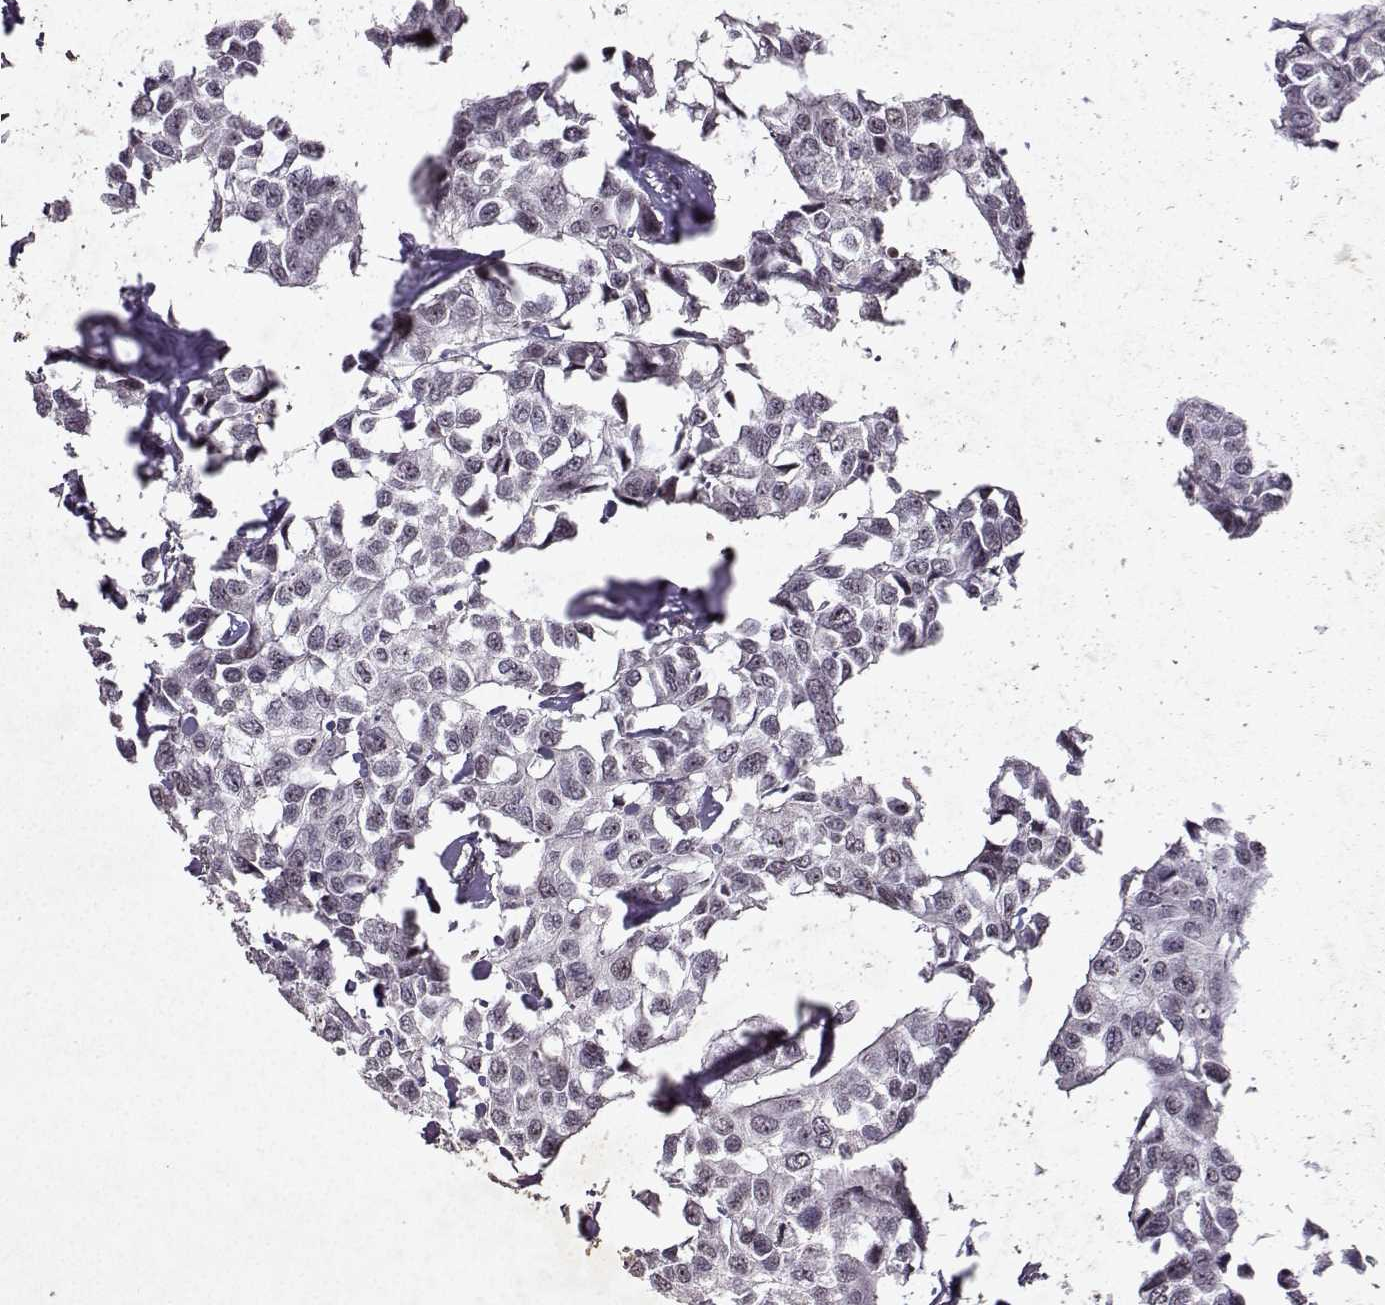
{"staining": {"intensity": "weak", "quantity": "<25%", "location": "nuclear"}, "tissue": "breast cancer", "cell_type": "Tumor cells", "image_type": "cancer", "snomed": [{"axis": "morphology", "description": "Duct carcinoma"}, {"axis": "topography", "description": "Breast"}], "caption": "Tumor cells show no significant expression in intraductal carcinoma (breast).", "gene": "DDX56", "patient": {"sex": "female", "age": 80}}